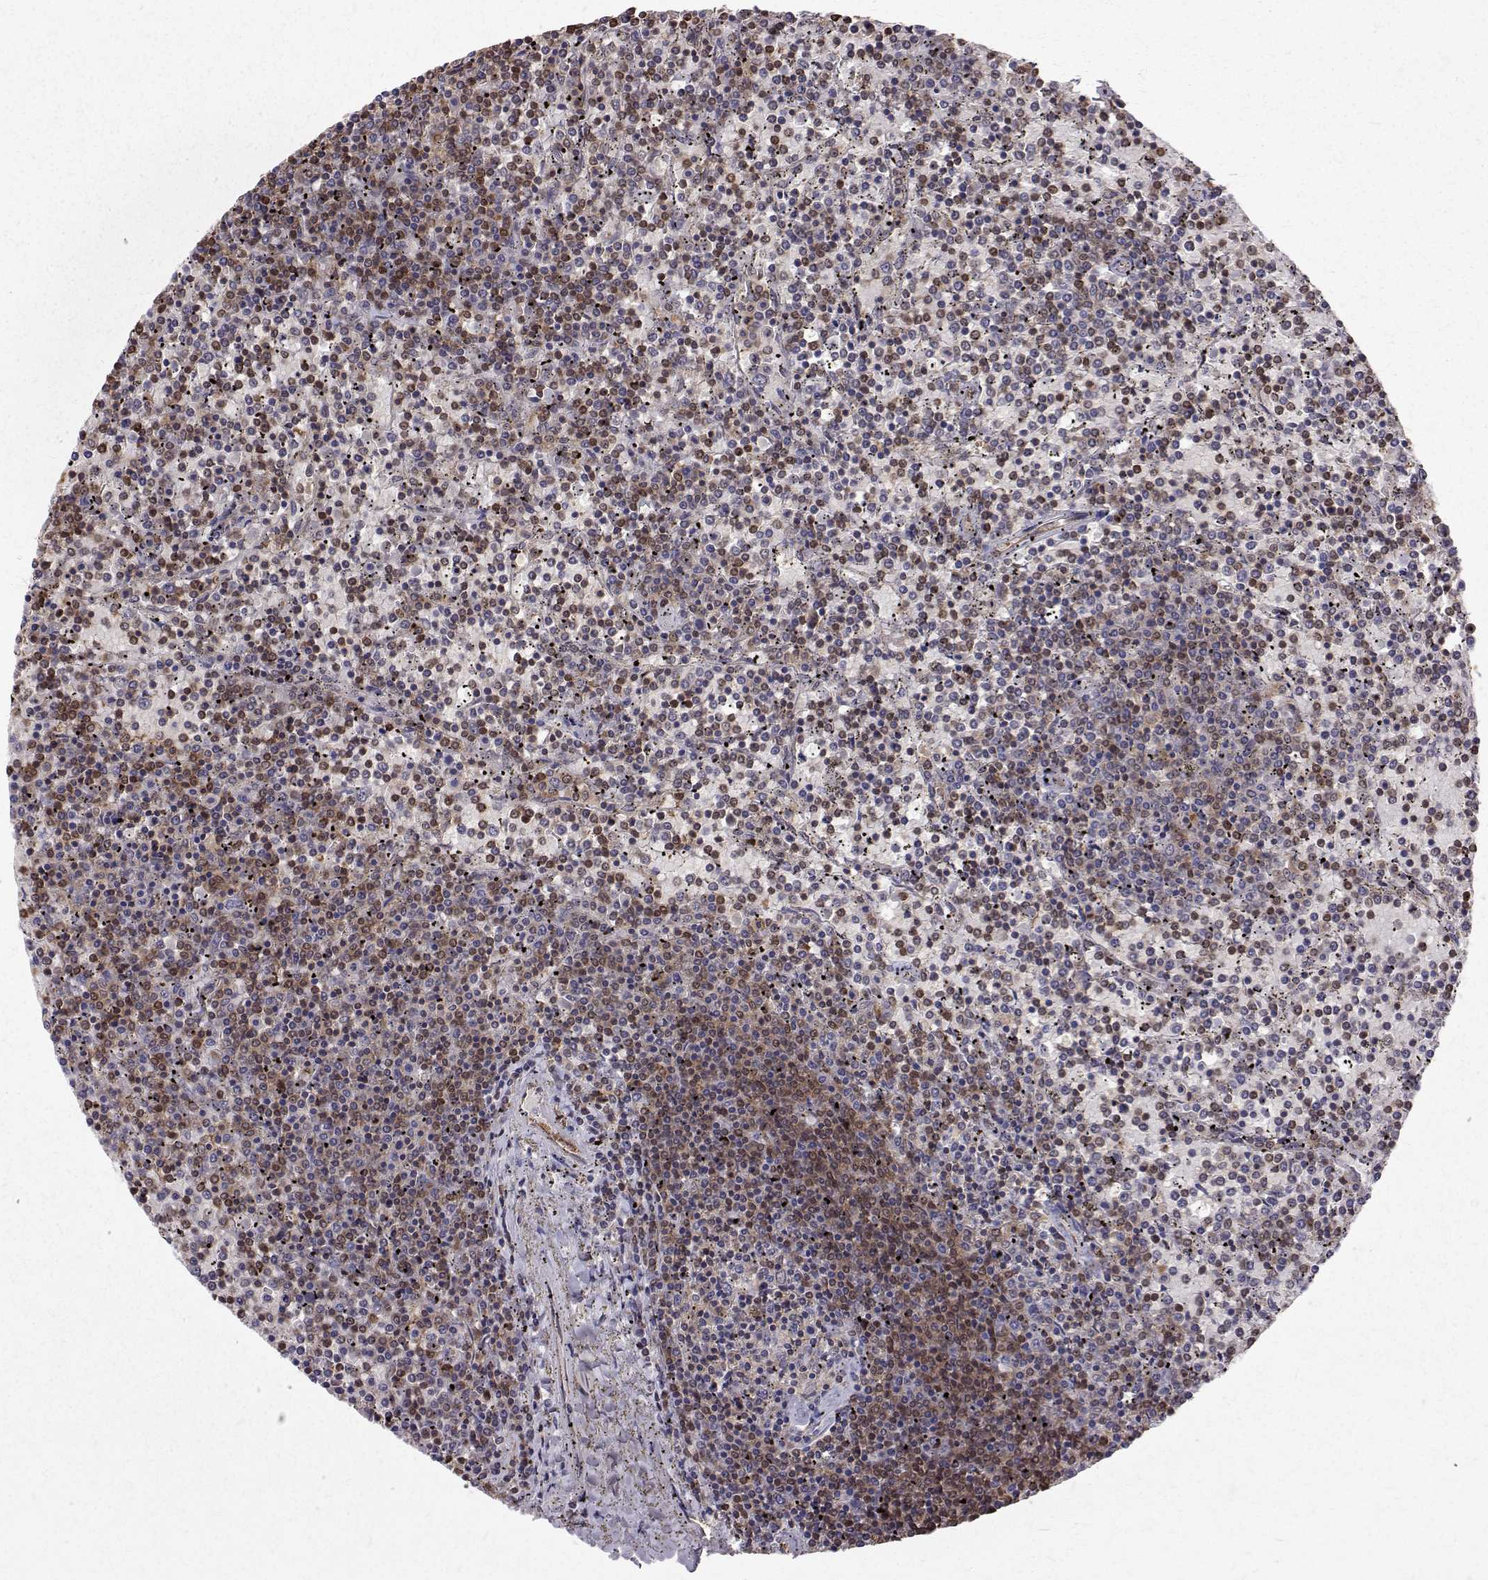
{"staining": {"intensity": "moderate", "quantity": "25%-75%", "location": "cytoplasmic/membranous,nuclear"}, "tissue": "lymphoma", "cell_type": "Tumor cells", "image_type": "cancer", "snomed": [{"axis": "morphology", "description": "Malignant lymphoma, non-Hodgkin's type, Low grade"}, {"axis": "topography", "description": "Spleen"}], "caption": "Immunohistochemistry (IHC) micrograph of human lymphoma stained for a protein (brown), which displays medium levels of moderate cytoplasmic/membranous and nuclear staining in about 25%-75% of tumor cells.", "gene": "NIF3L1", "patient": {"sex": "female", "age": 77}}